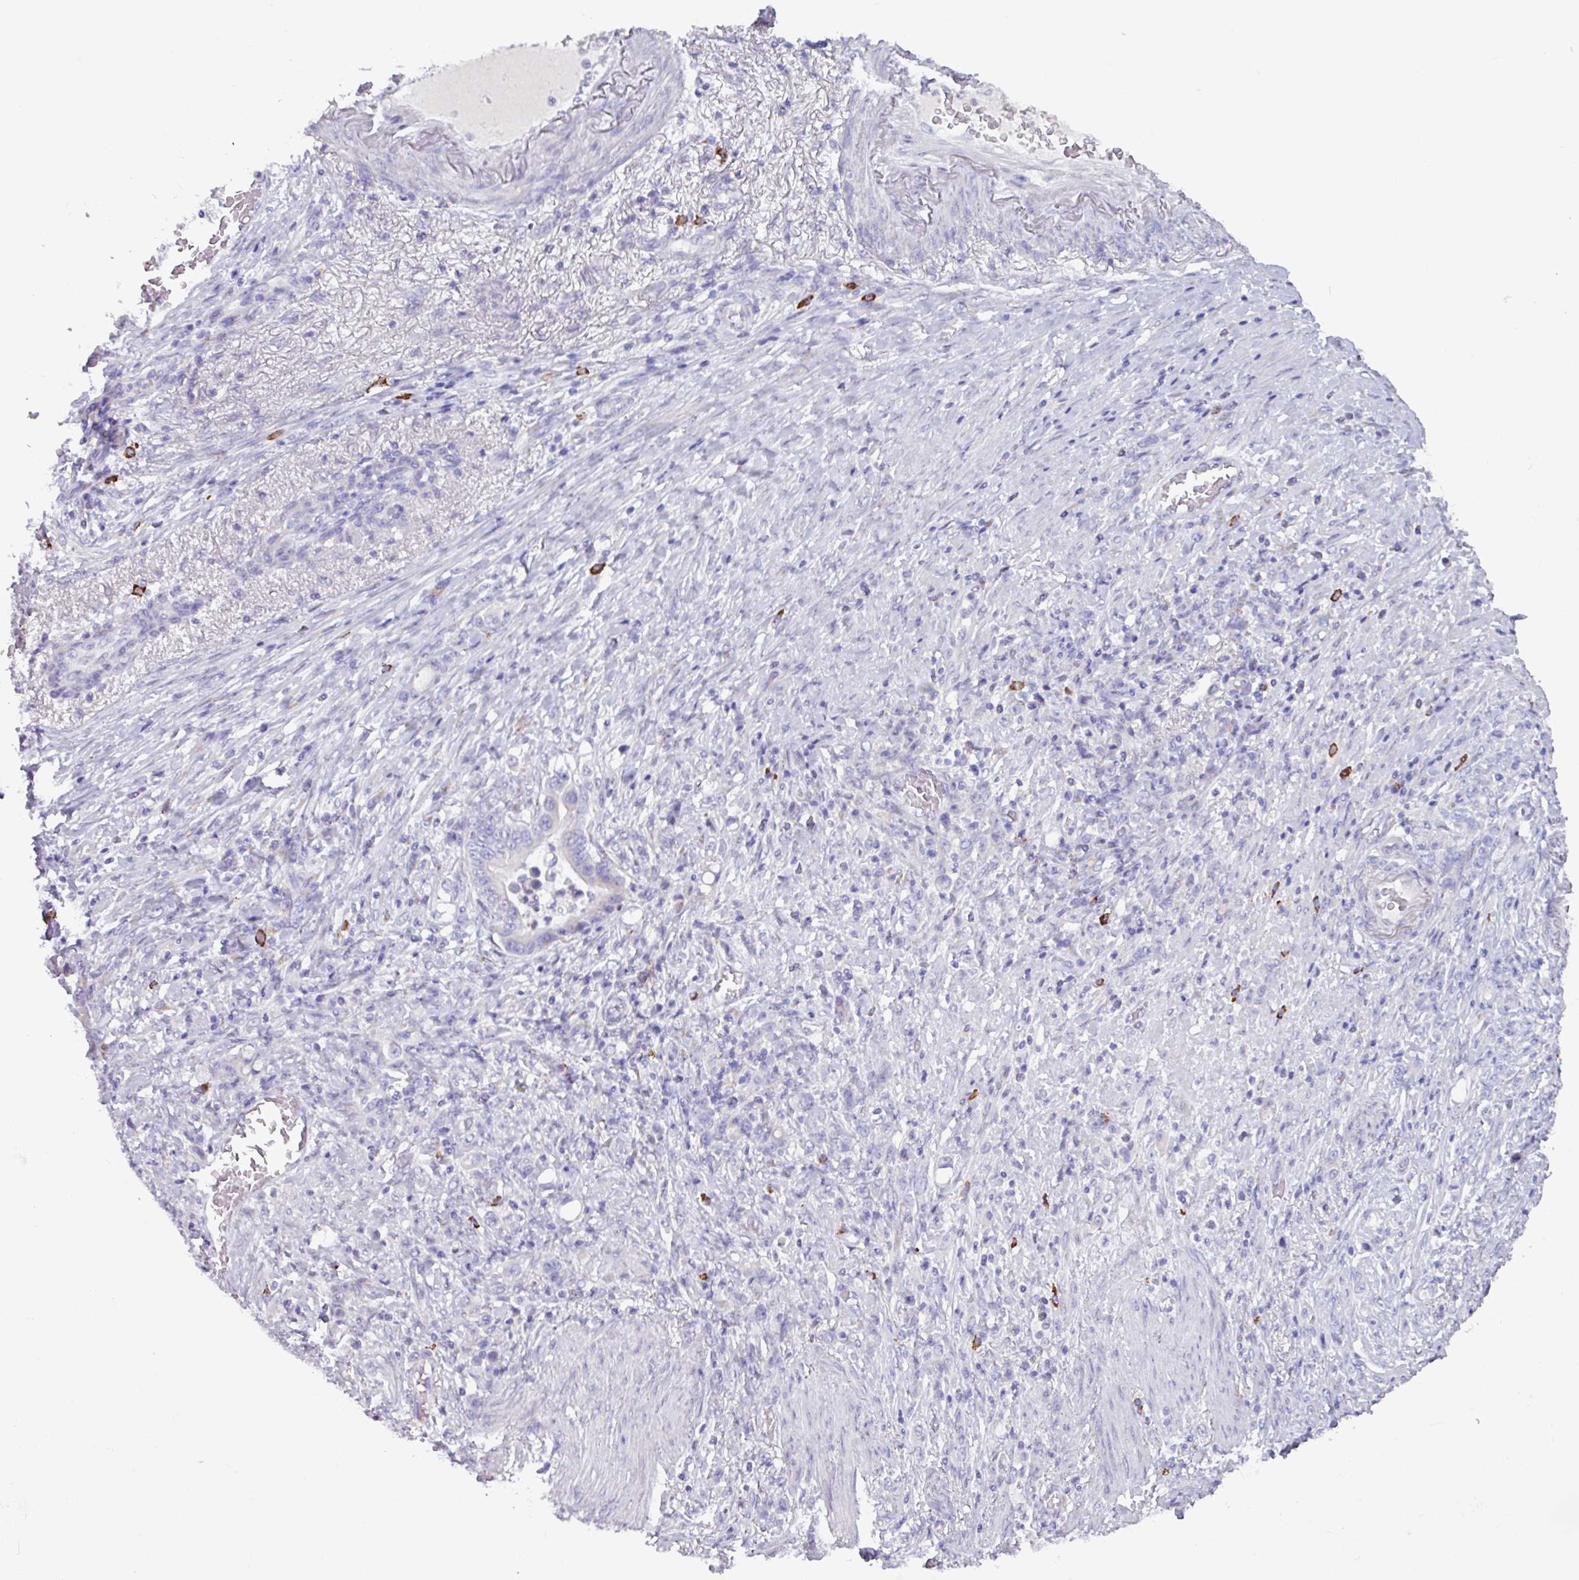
{"staining": {"intensity": "negative", "quantity": "none", "location": "none"}, "tissue": "stomach cancer", "cell_type": "Tumor cells", "image_type": "cancer", "snomed": [{"axis": "morphology", "description": "Adenocarcinoma, NOS"}, {"axis": "topography", "description": "Stomach"}], "caption": "The image displays no significant expression in tumor cells of stomach adenocarcinoma. (Stains: DAB (3,3'-diaminobenzidine) immunohistochemistry (IHC) with hematoxylin counter stain, Microscopy: brightfield microscopy at high magnification).", "gene": "ADGRE1", "patient": {"sex": "female", "age": 79}}